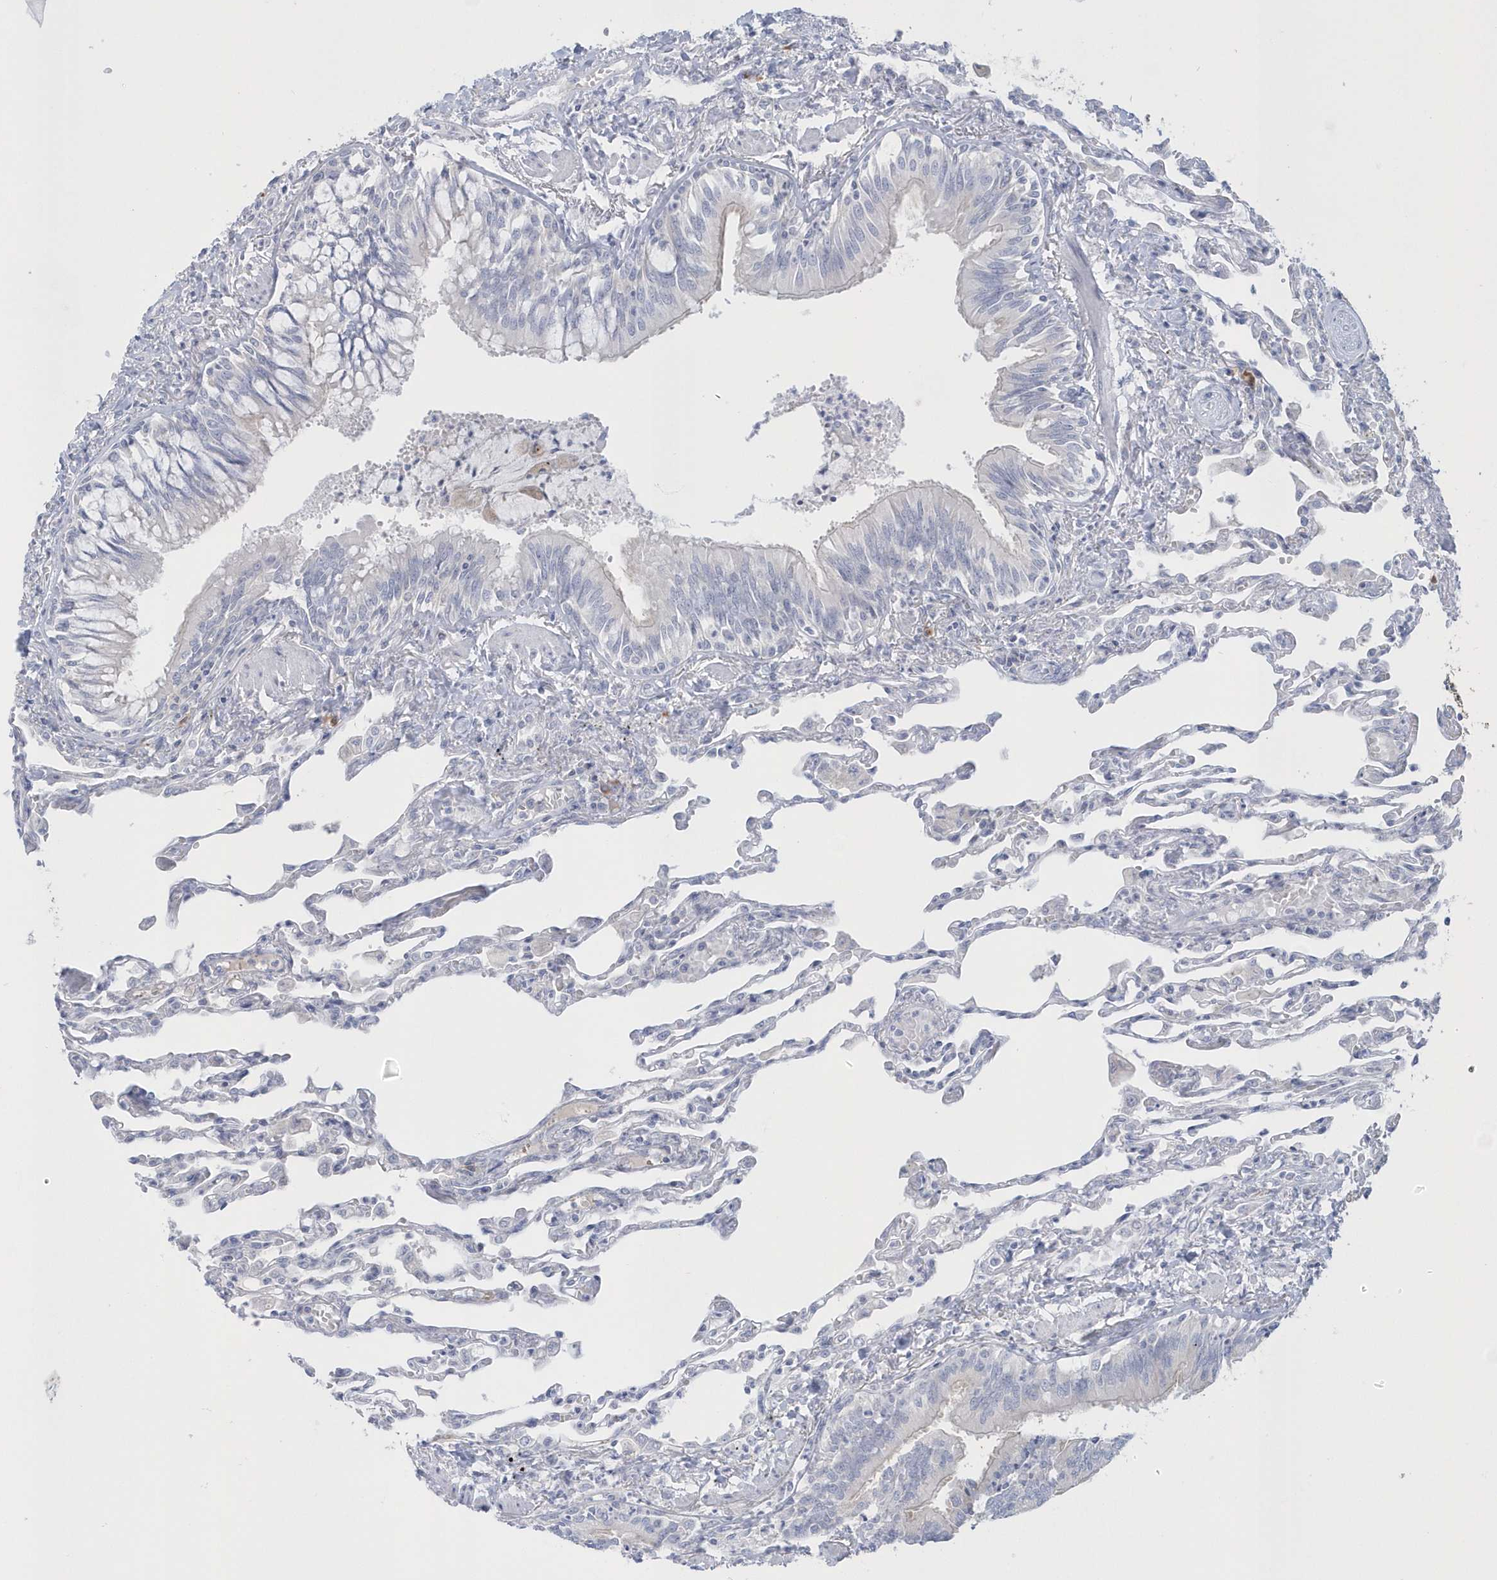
{"staining": {"intensity": "negative", "quantity": "none", "location": "none"}, "tissue": "lung", "cell_type": "Alveolar cells", "image_type": "normal", "snomed": [{"axis": "morphology", "description": "Normal tissue, NOS"}, {"axis": "topography", "description": "Bronchus"}, {"axis": "topography", "description": "Lung"}], "caption": "A micrograph of lung stained for a protein shows no brown staining in alveolar cells. (Immunohistochemistry (ihc), brightfield microscopy, high magnification).", "gene": "SEMA3D", "patient": {"sex": "female", "age": 49}}